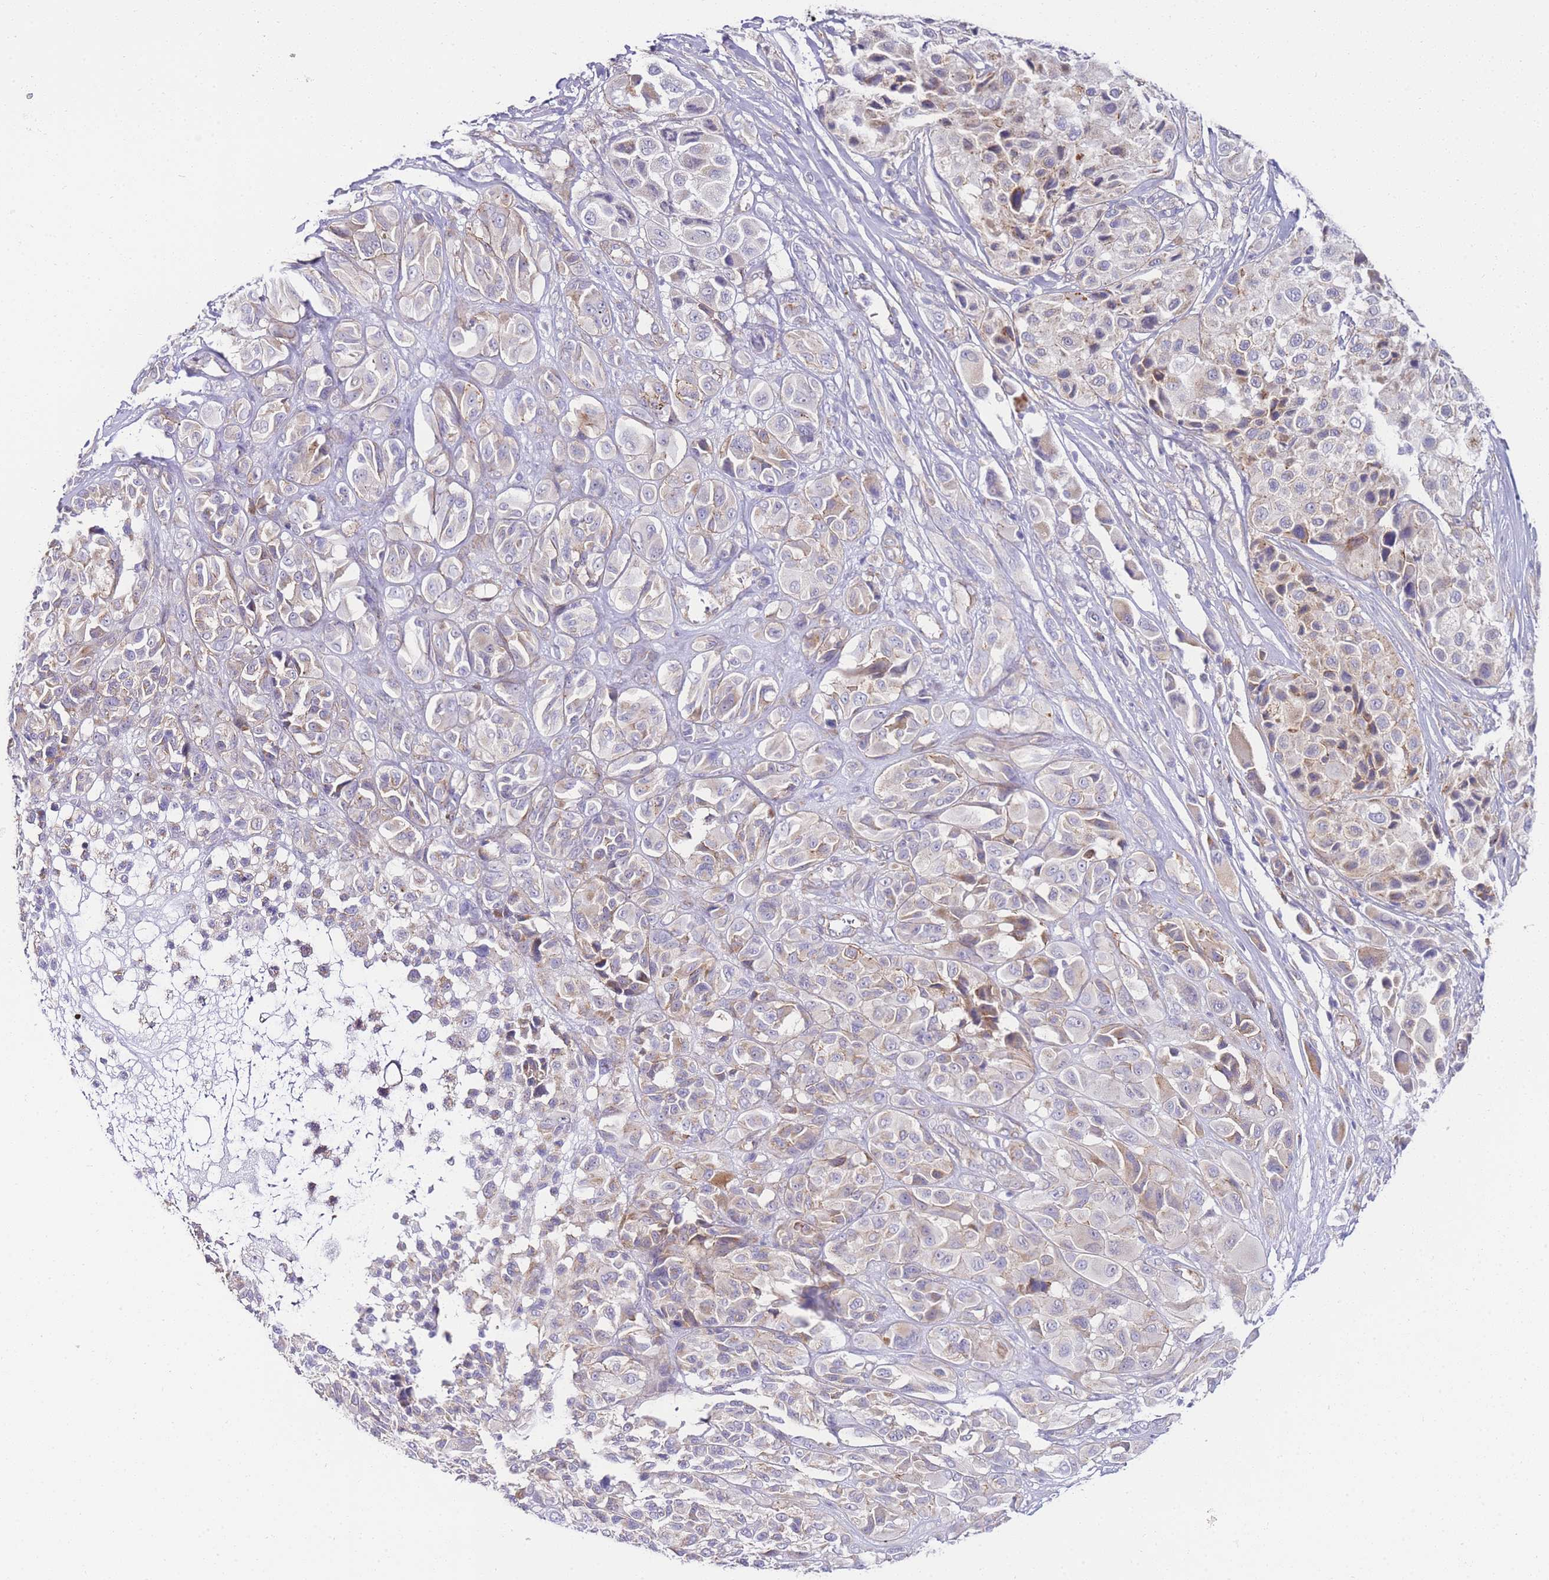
{"staining": {"intensity": "weak", "quantity": "<25%", "location": "cytoplasmic/membranous"}, "tissue": "melanoma", "cell_type": "Tumor cells", "image_type": "cancer", "snomed": [{"axis": "morphology", "description": "Malignant melanoma, NOS"}, {"axis": "topography", "description": "Skin of trunk"}], "caption": "This is an immunohistochemistry histopathology image of human melanoma. There is no positivity in tumor cells.", "gene": "PDCD7", "patient": {"sex": "male", "age": 71}}